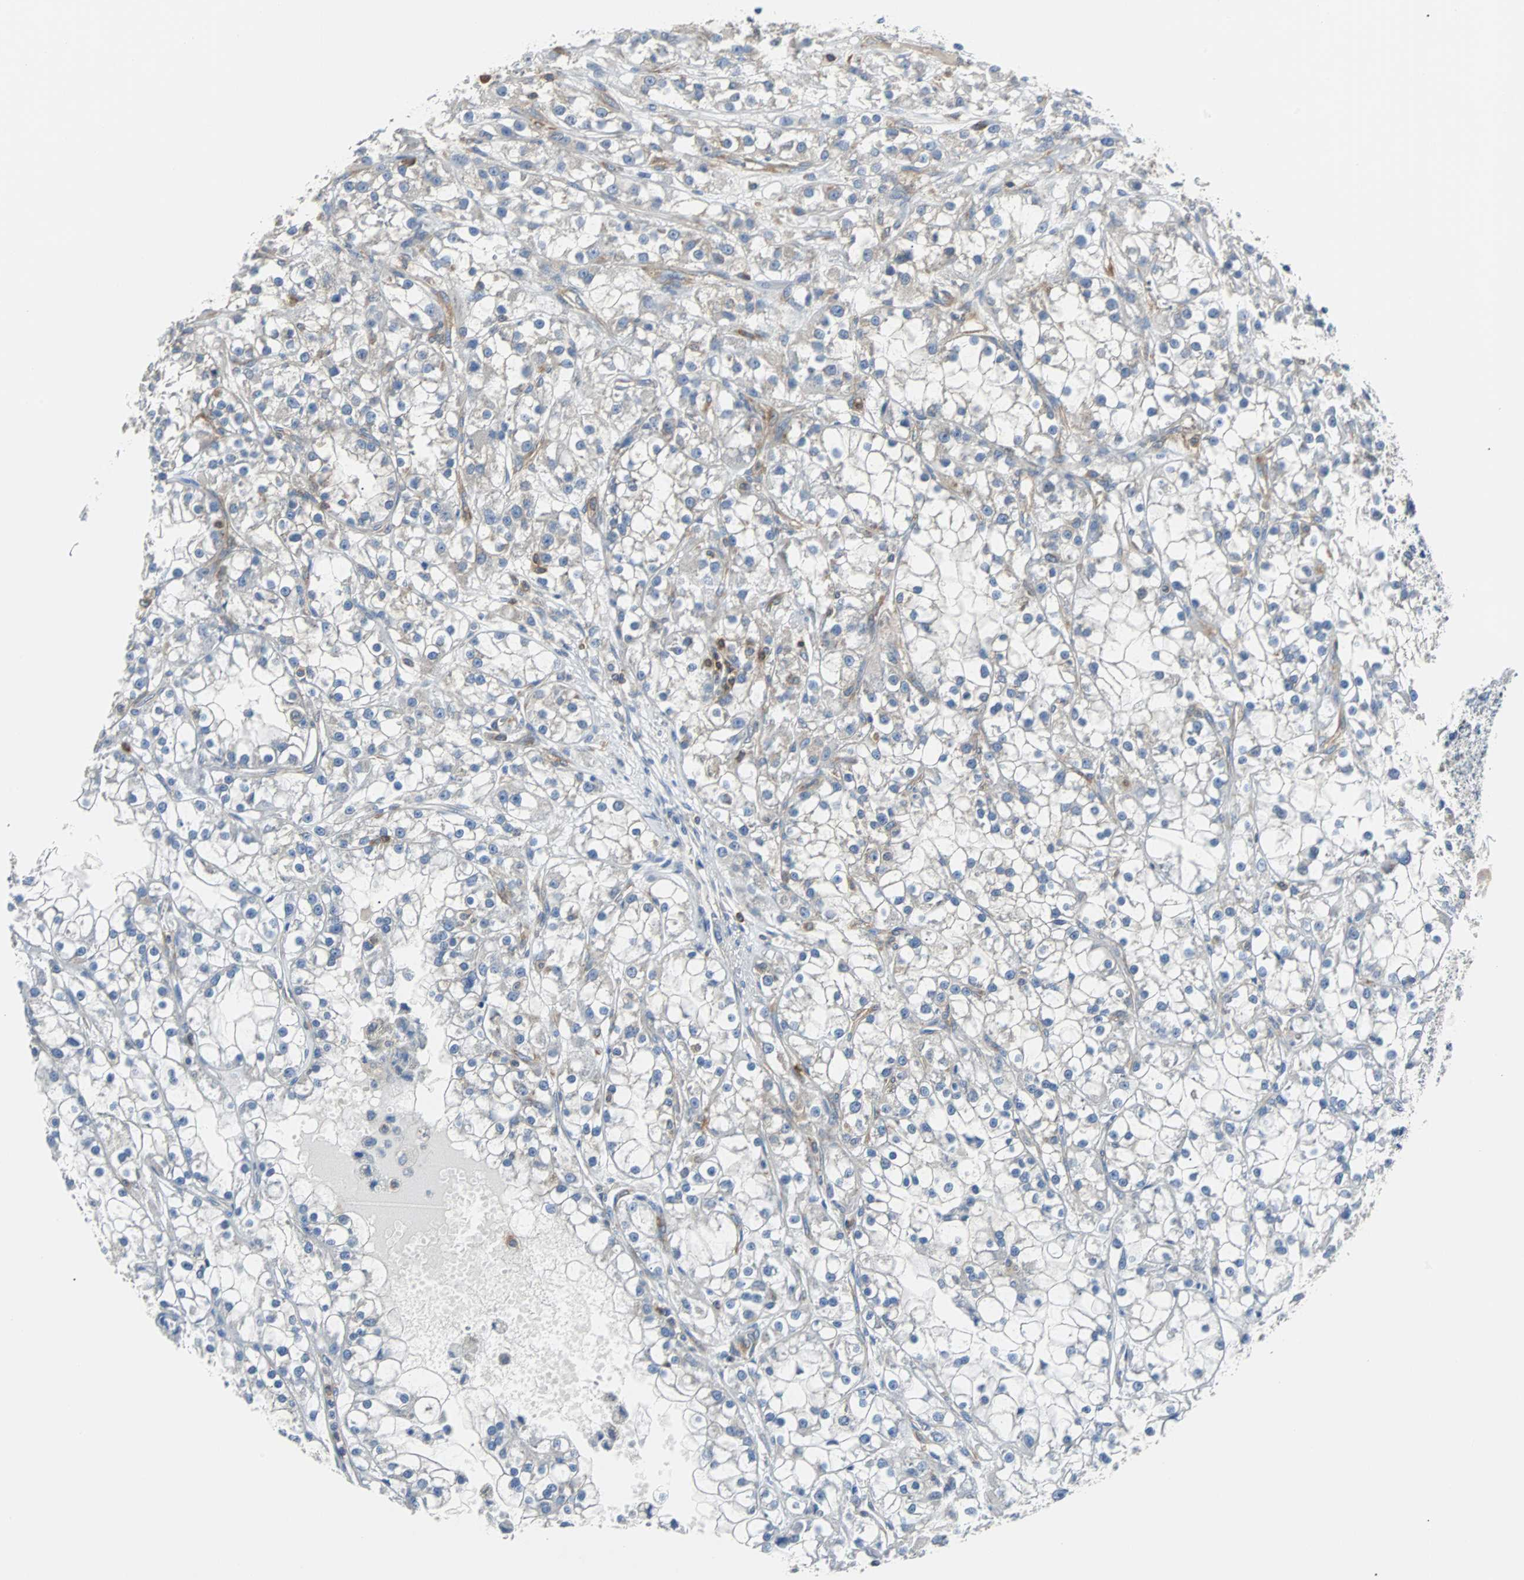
{"staining": {"intensity": "negative", "quantity": "none", "location": "none"}, "tissue": "renal cancer", "cell_type": "Tumor cells", "image_type": "cancer", "snomed": [{"axis": "morphology", "description": "Adenocarcinoma, NOS"}, {"axis": "topography", "description": "Kidney"}], "caption": "Immunohistochemistry (IHC) photomicrograph of human adenocarcinoma (renal) stained for a protein (brown), which shows no expression in tumor cells.", "gene": "TSC22D4", "patient": {"sex": "female", "age": 52}}